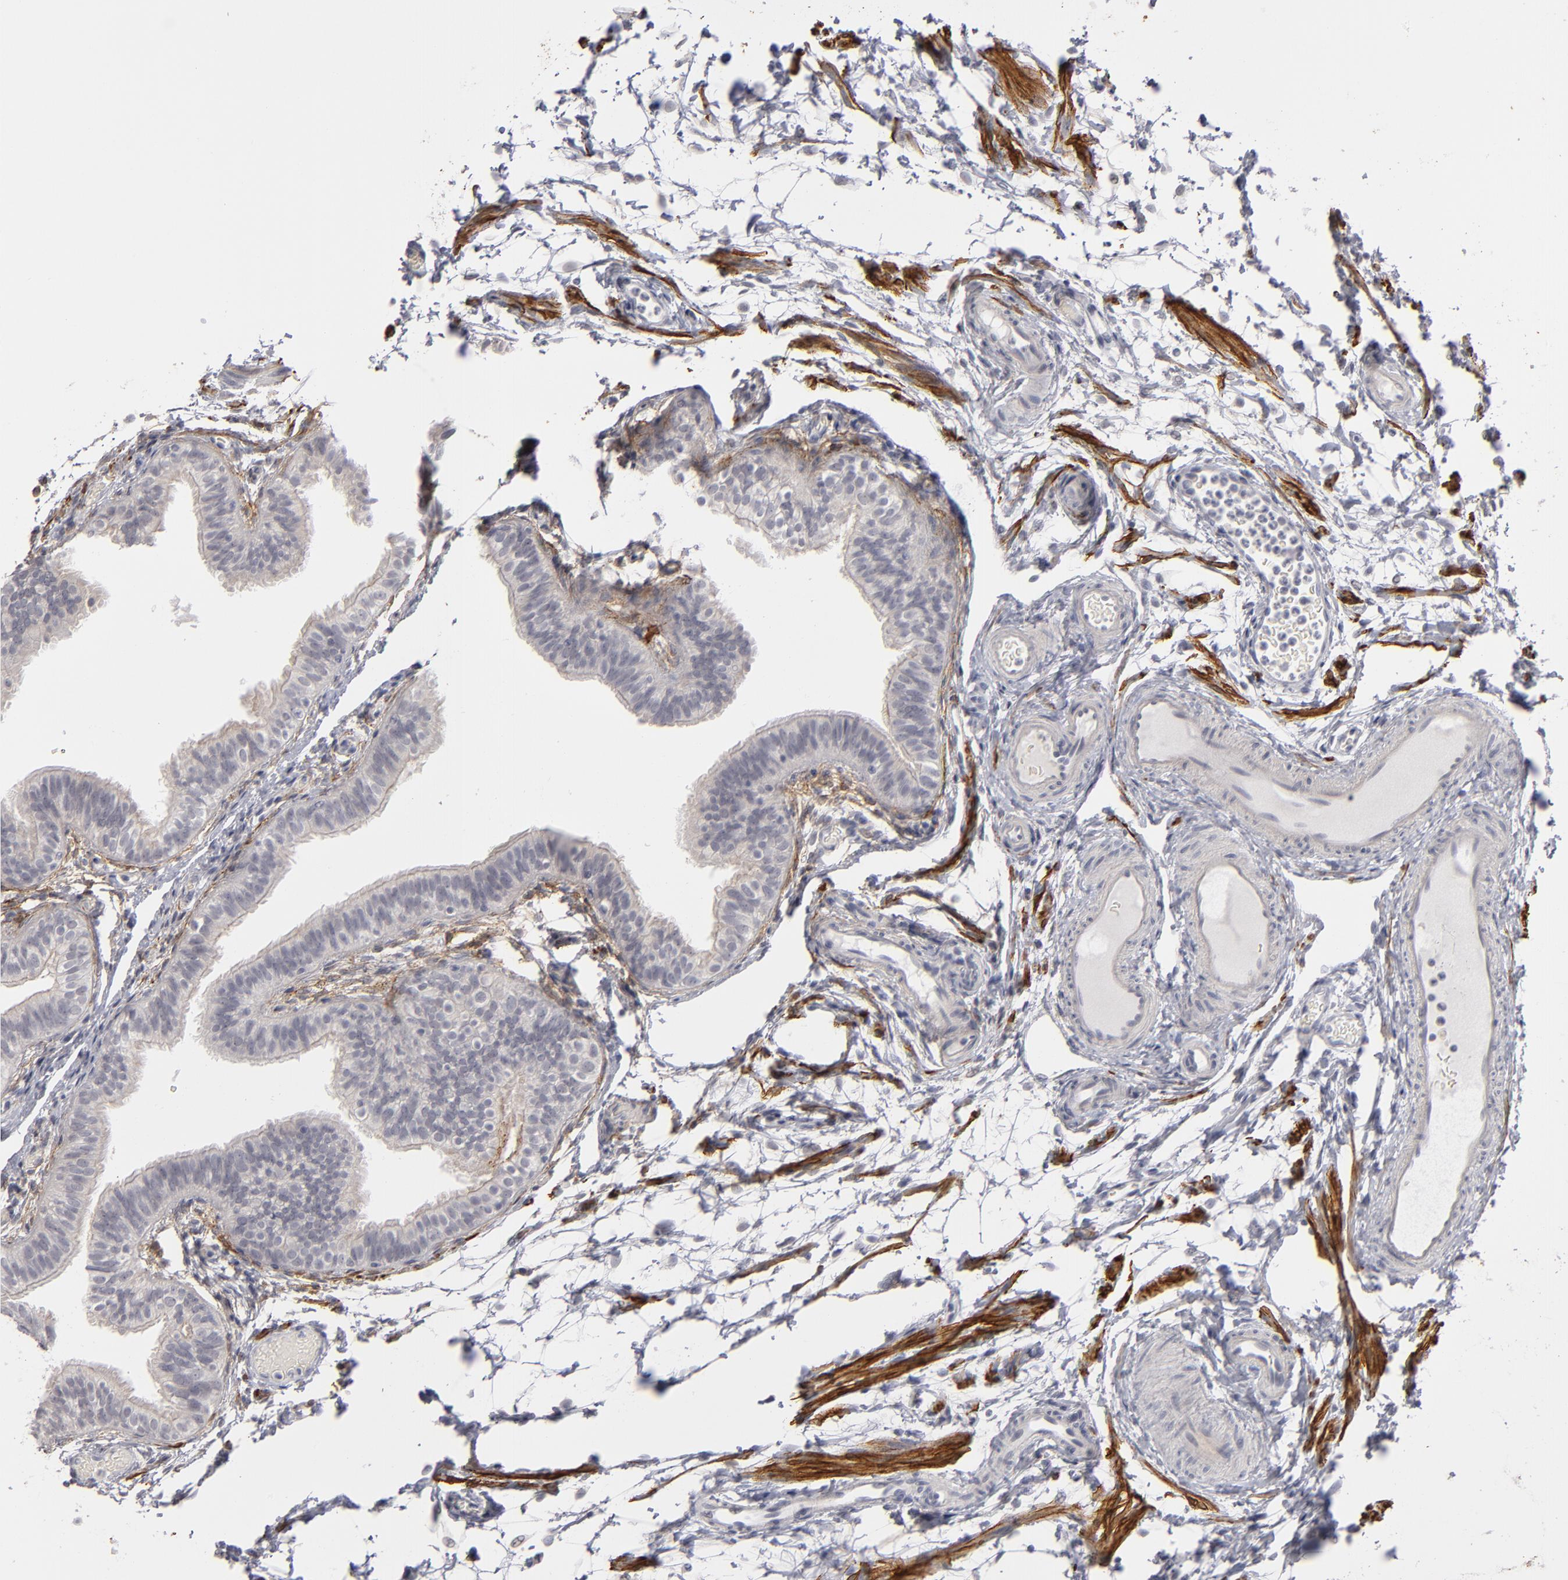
{"staining": {"intensity": "negative", "quantity": "none", "location": "none"}, "tissue": "fallopian tube", "cell_type": "Glandular cells", "image_type": "normal", "snomed": [{"axis": "morphology", "description": "Normal tissue, NOS"}, {"axis": "morphology", "description": "Dermoid, NOS"}, {"axis": "topography", "description": "Fallopian tube"}], "caption": "Glandular cells are negative for brown protein staining in unremarkable fallopian tube. (Stains: DAB (3,3'-diaminobenzidine) IHC with hematoxylin counter stain, Microscopy: brightfield microscopy at high magnification).", "gene": "KIAA1210", "patient": {"sex": "female", "age": 33}}